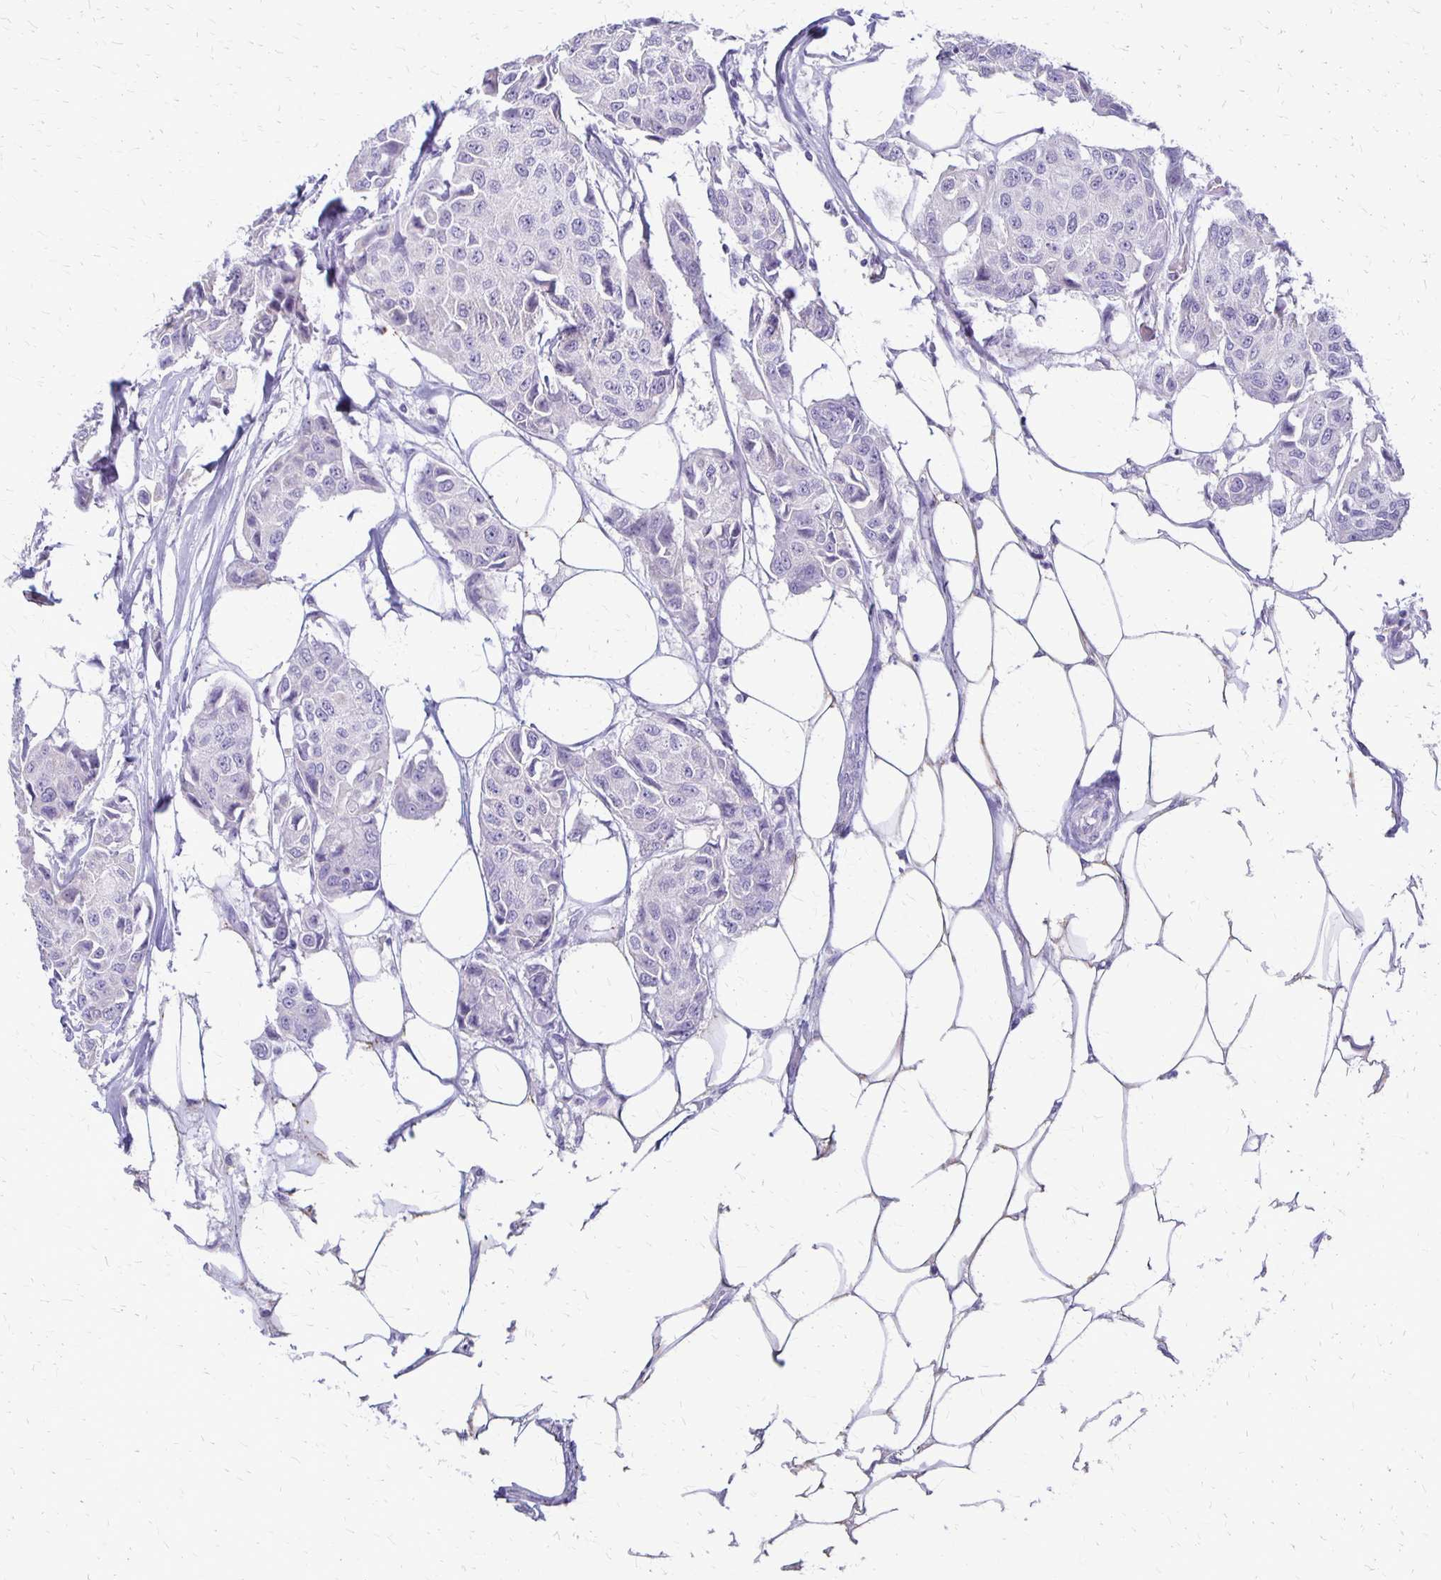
{"staining": {"intensity": "negative", "quantity": "none", "location": "none"}, "tissue": "breast cancer", "cell_type": "Tumor cells", "image_type": "cancer", "snomed": [{"axis": "morphology", "description": "Duct carcinoma"}, {"axis": "topography", "description": "Breast"}, {"axis": "topography", "description": "Lymph node"}], "caption": "This is an immunohistochemistry image of breast cancer (infiltrating ductal carcinoma). There is no staining in tumor cells.", "gene": "RHOC", "patient": {"sex": "female", "age": 80}}